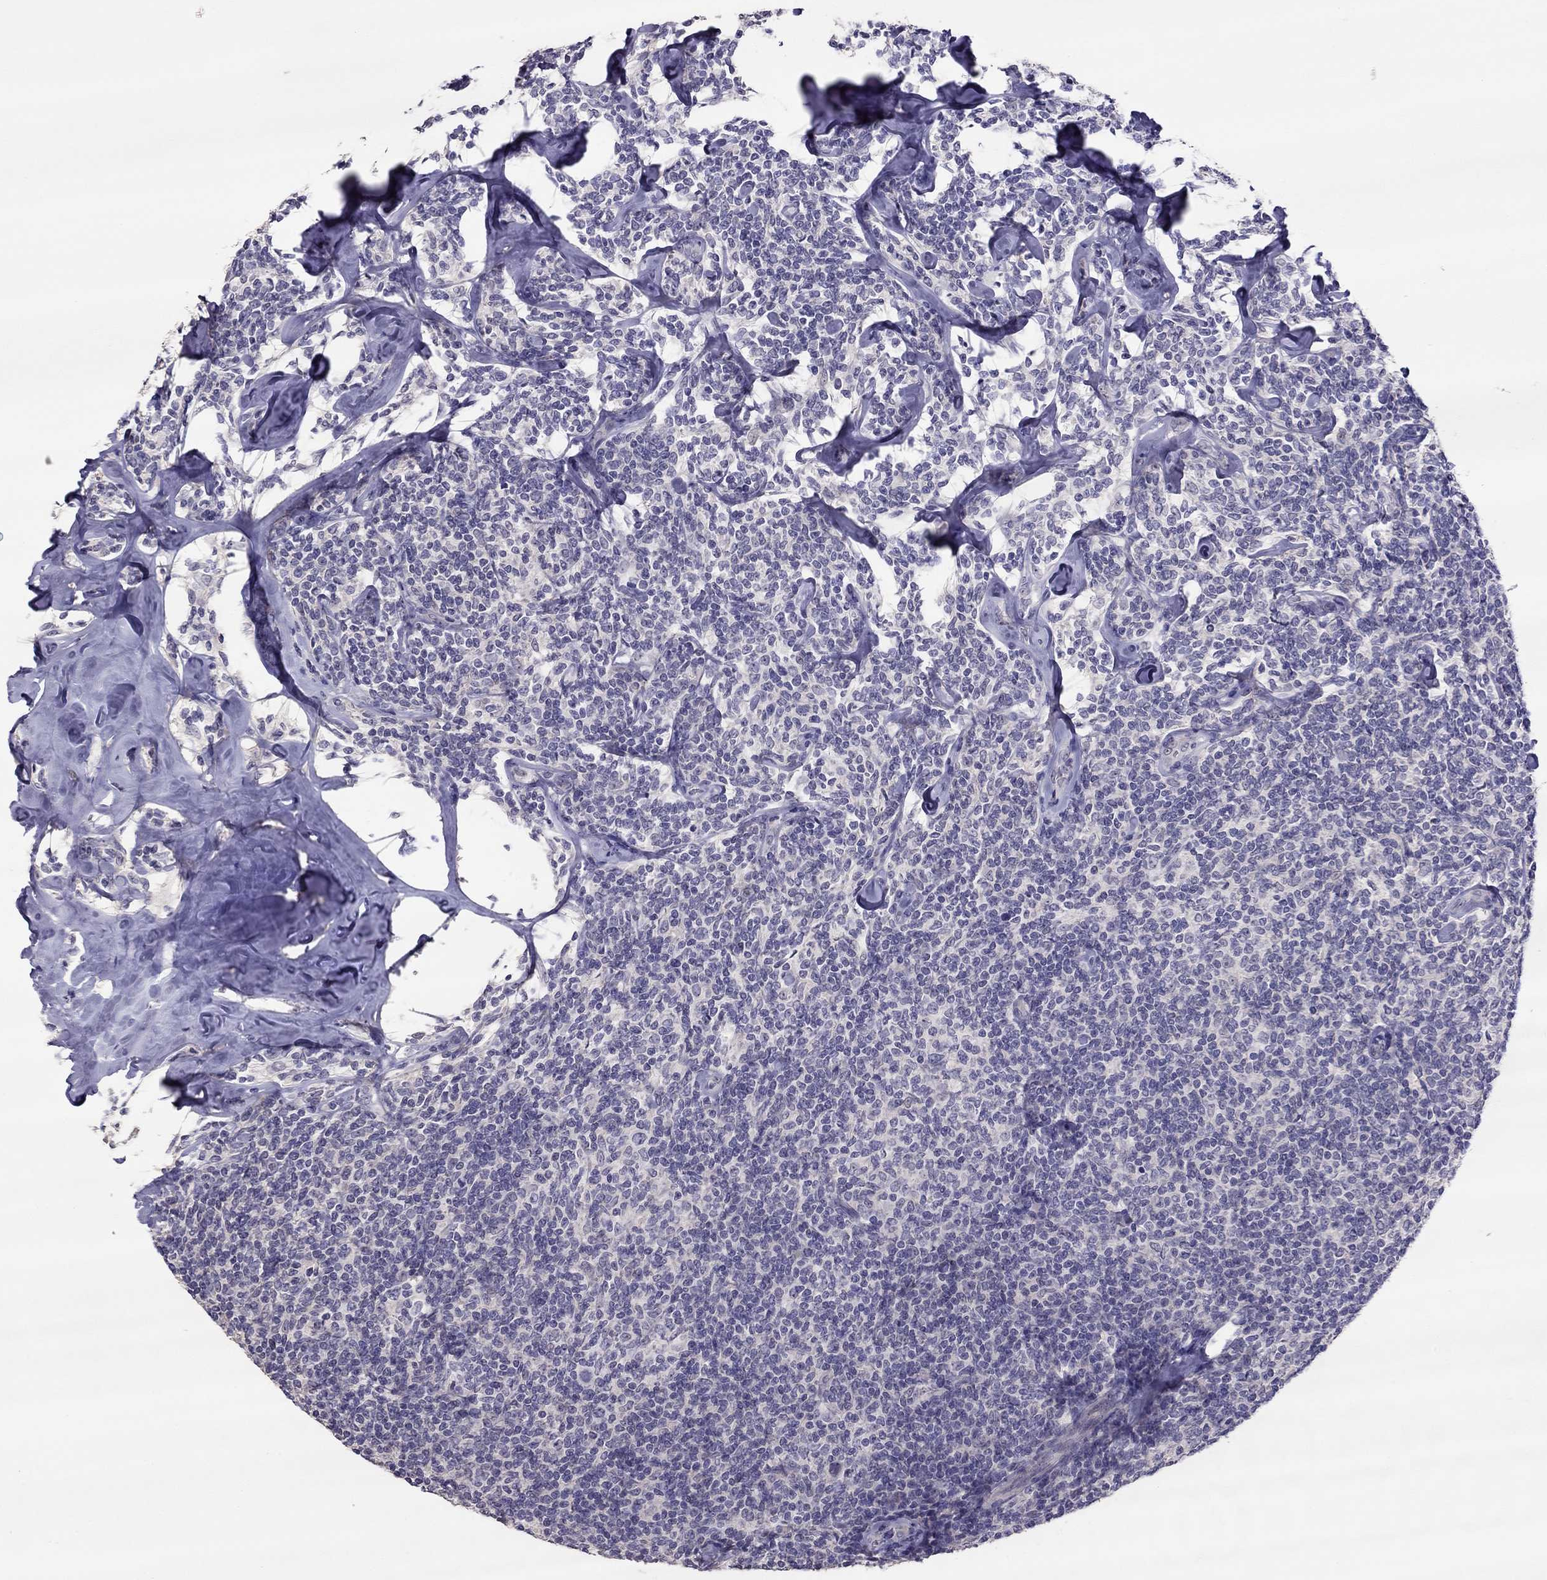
{"staining": {"intensity": "negative", "quantity": "none", "location": "none"}, "tissue": "lymphoma", "cell_type": "Tumor cells", "image_type": "cancer", "snomed": [{"axis": "morphology", "description": "Malignant lymphoma, non-Hodgkin's type, Low grade"}, {"axis": "topography", "description": "Lymph node"}], "caption": "Immunohistochemical staining of human low-grade malignant lymphoma, non-Hodgkin's type demonstrates no significant expression in tumor cells.", "gene": "LRRC46", "patient": {"sex": "female", "age": 56}}